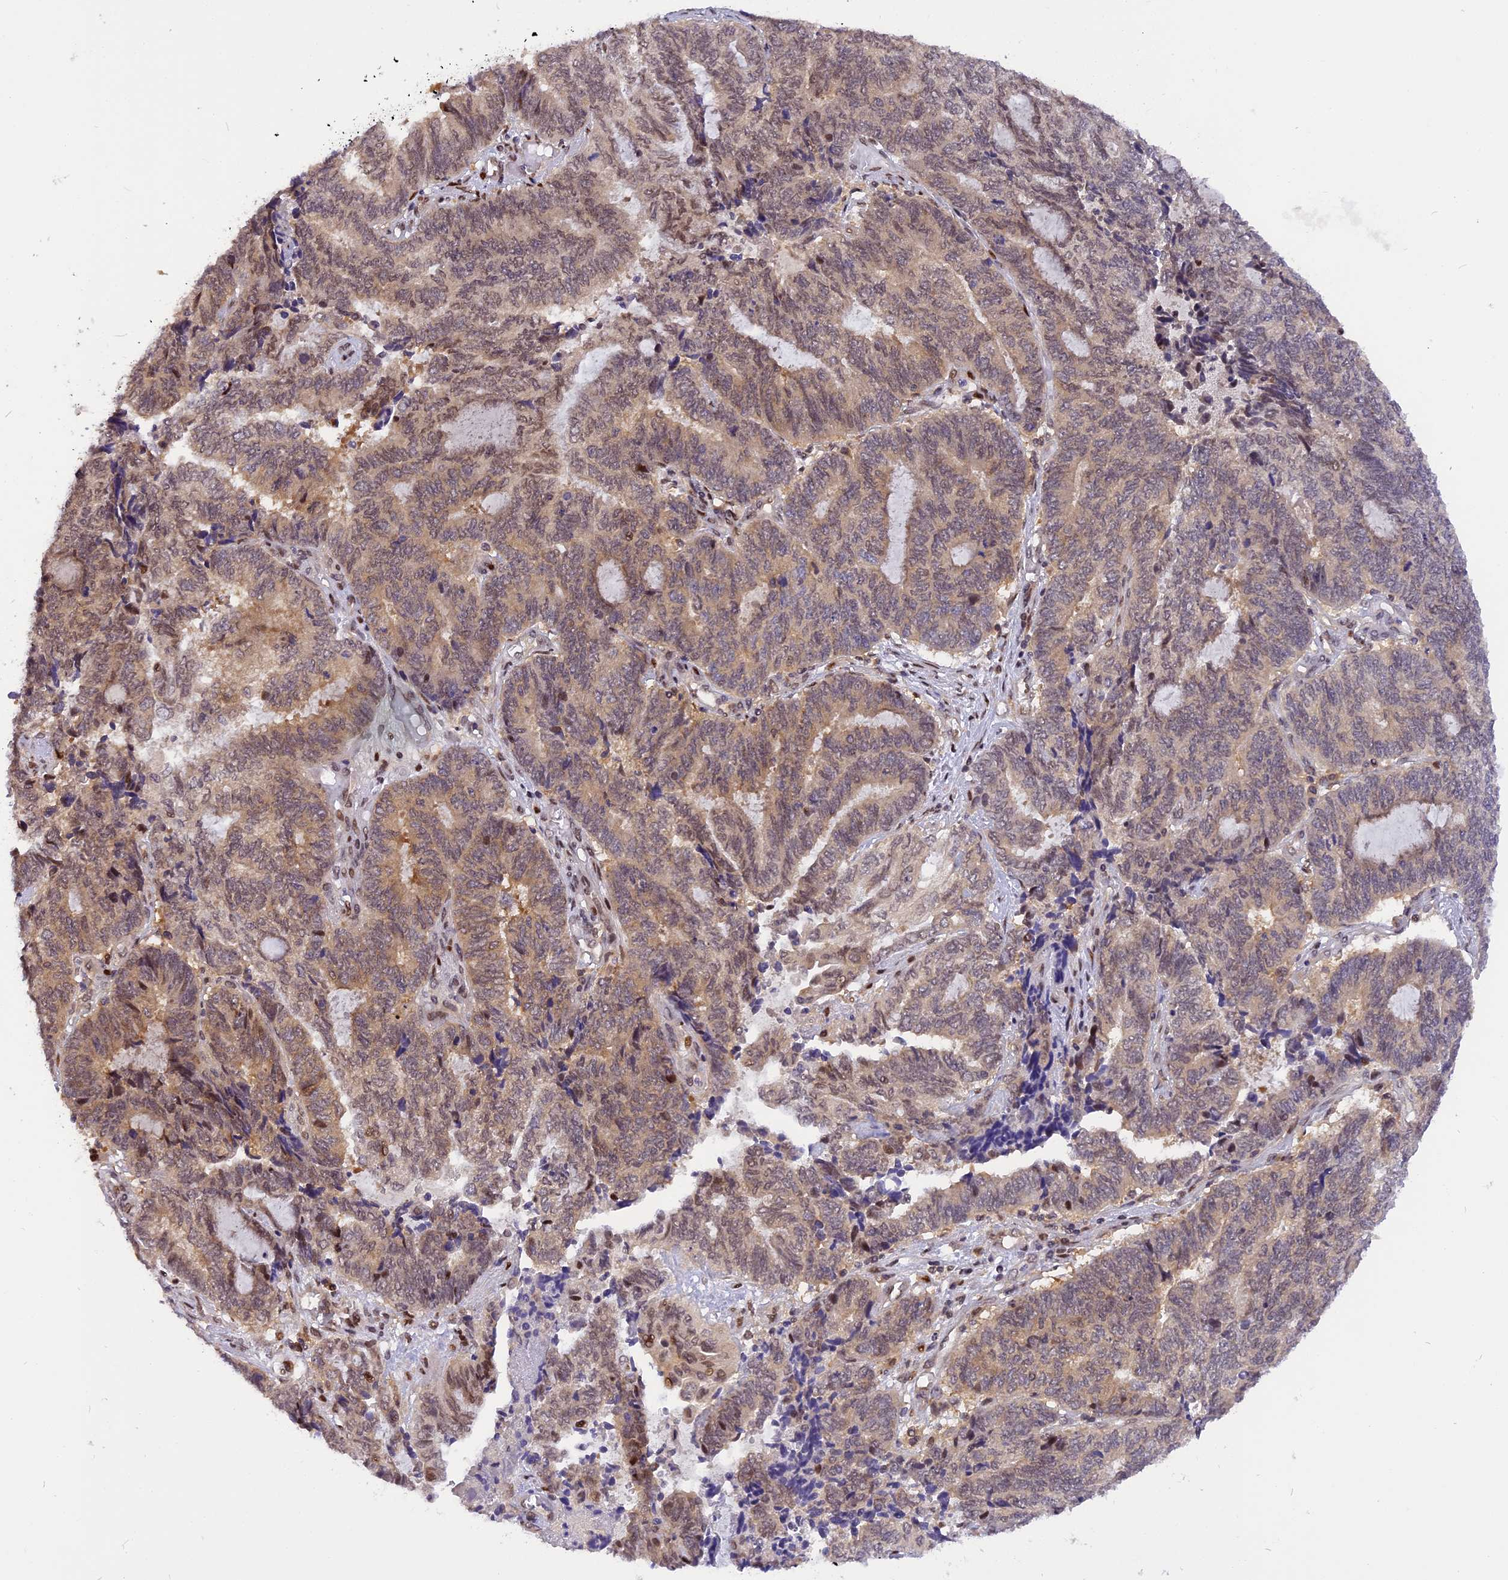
{"staining": {"intensity": "weak", "quantity": "<25%", "location": "cytoplasmic/membranous,nuclear"}, "tissue": "endometrial cancer", "cell_type": "Tumor cells", "image_type": "cancer", "snomed": [{"axis": "morphology", "description": "Adenocarcinoma, NOS"}, {"axis": "topography", "description": "Uterus"}, {"axis": "topography", "description": "Endometrium"}], "caption": "DAB immunohistochemical staining of adenocarcinoma (endometrial) demonstrates no significant expression in tumor cells.", "gene": "RABGGTA", "patient": {"sex": "female", "age": 70}}